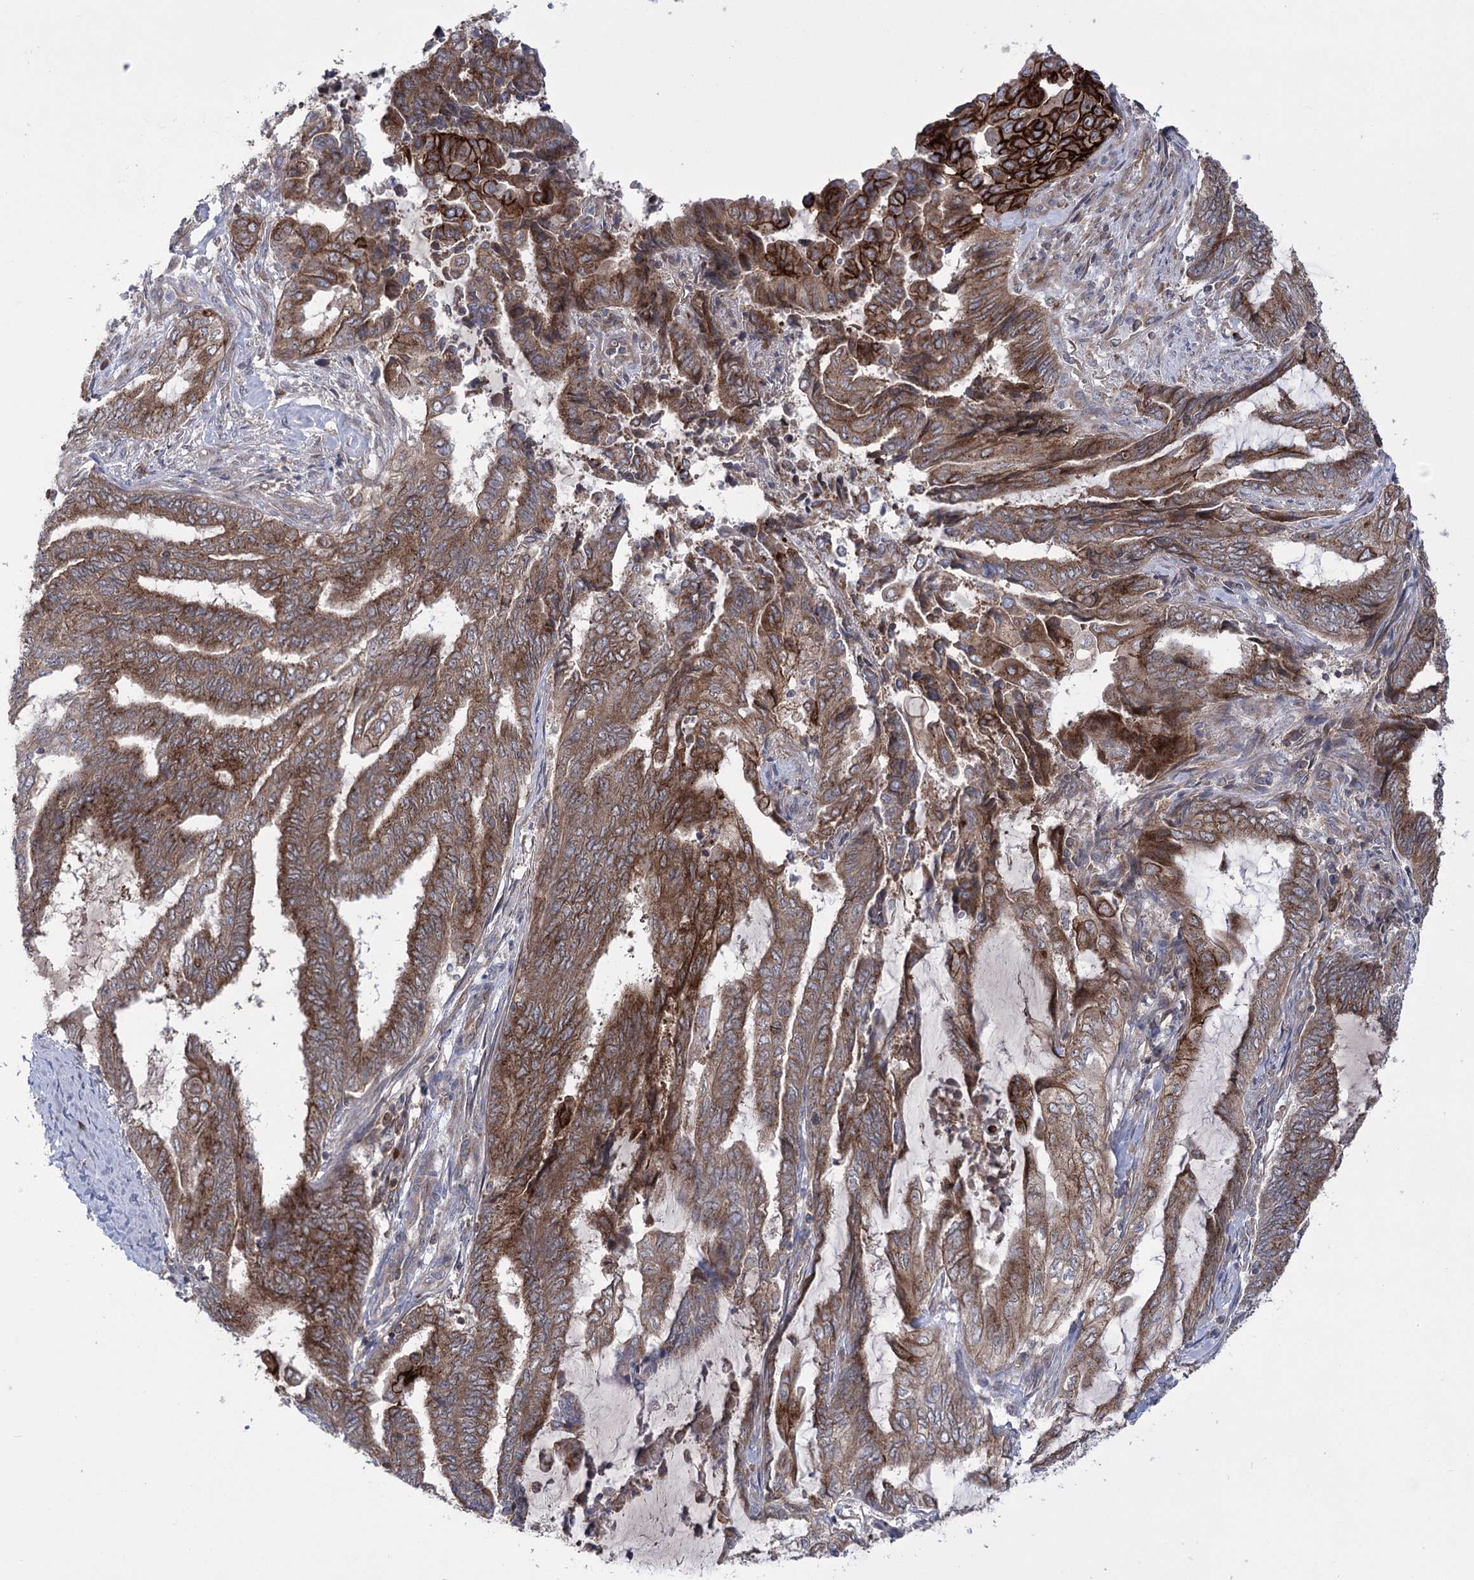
{"staining": {"intensity": "moderate", "quantity": ">75%", "location": "cytoplasmic/membranous"}, "tissue": "endometrial cancer", "cell_type": "Tumor cells", "image_type": "cancer", "snomed": [{"axis": "morphology", "description": "Adenocarcinoma, NOS"}, {"axis": "topography", "description": "Uterus"}, {"axis": "topography", "description": "Endometrium"}], "caption": "Immunohistochemistry (DAB (3,3'-diaminobenzidine)) staining of human endometrial cancer (adenocarcinoma) demonstrates moderate cytoplasmic/membranous protein expression in approximately >75% of tumor cells. (DAB (3,3'-diaminobenzidine) IHC, brown staining for protein, blue staining for nuclei).", "gene": "ZNF622", "patient": {"sex": "female", "age": 70}}